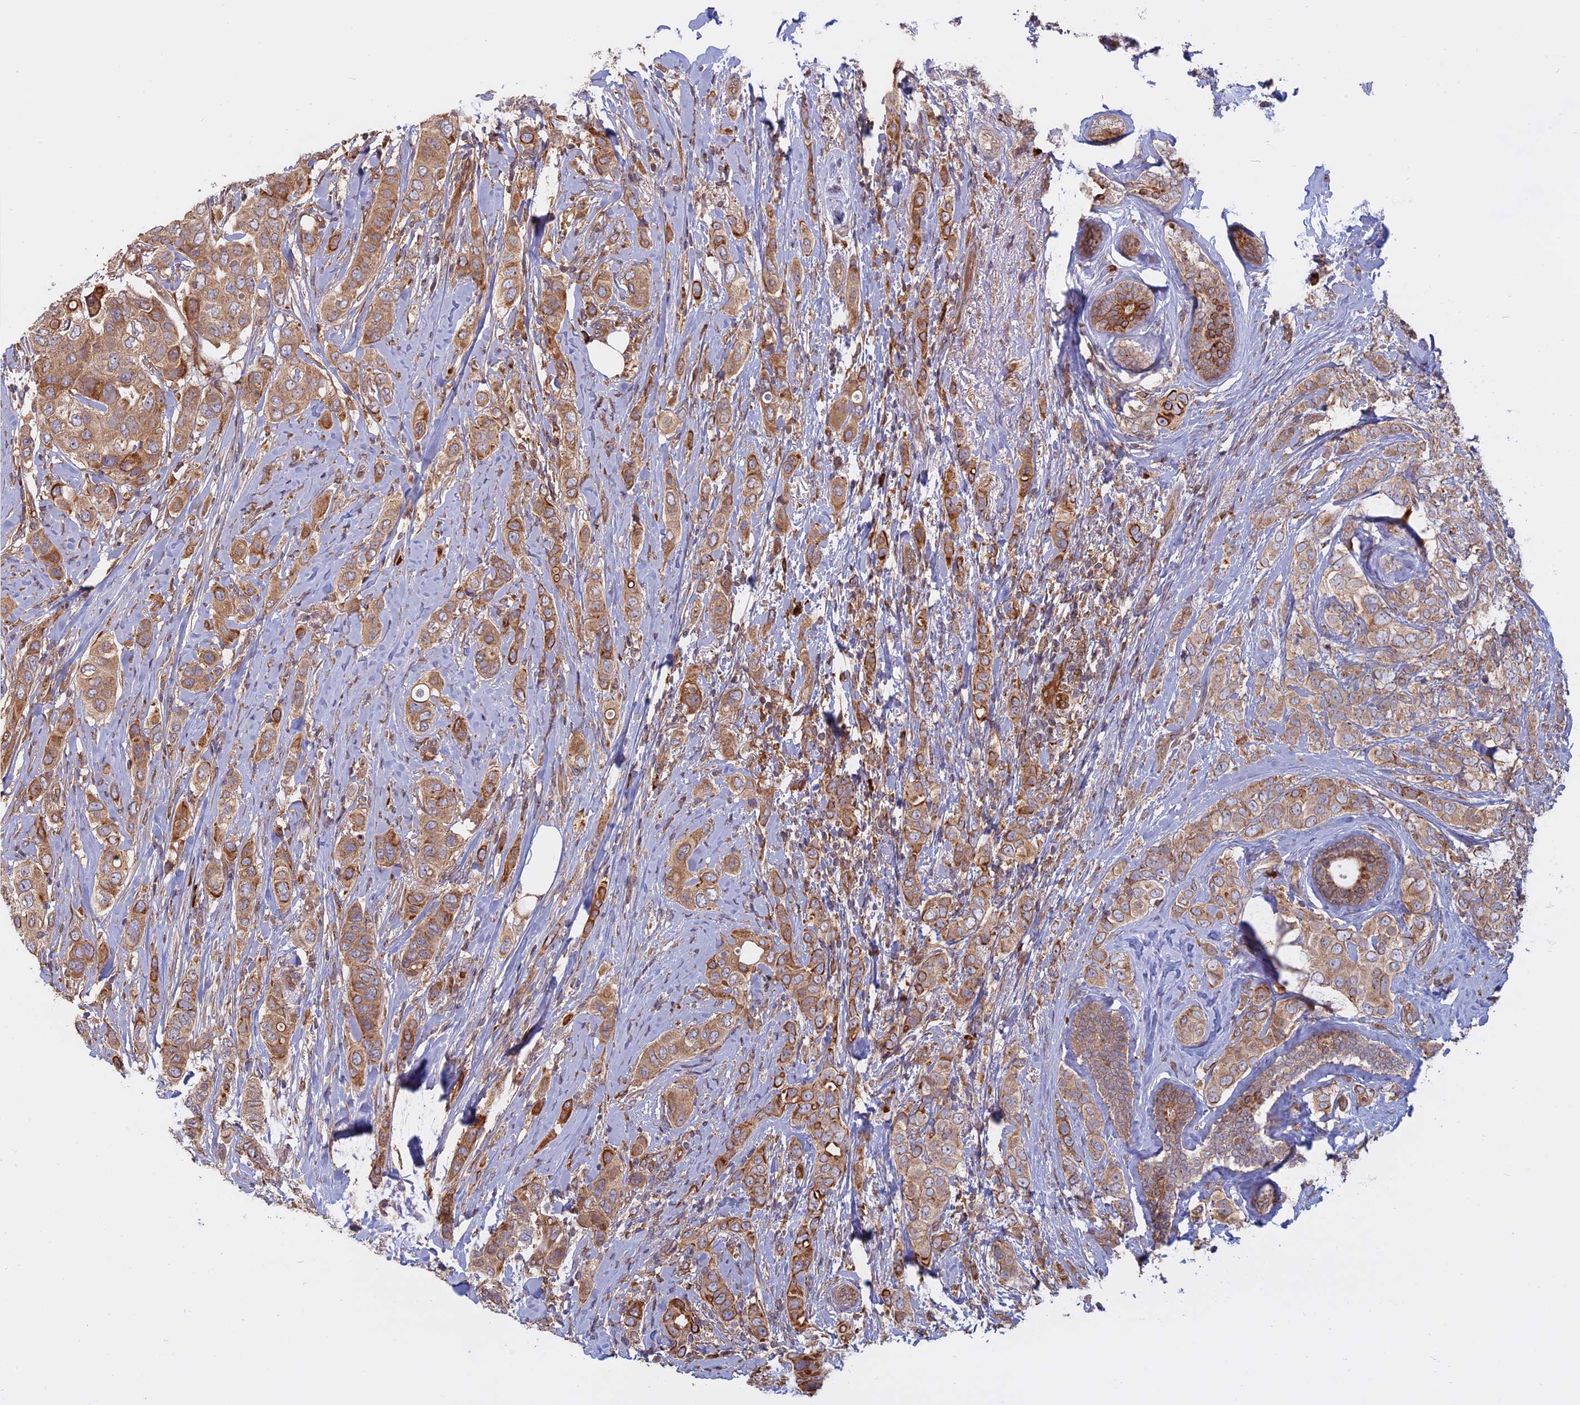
{"staining": {"intensity": "moderate", "quantity": ">75%", "location": "cytoplasmic/membranous"}, "tissue": "breast cancer", "cell_type": "Tumor cells", "image_type": "cancer", "snomed": [{"axis": "morphology", "description": "Lobular carcinoma"}, {"axis": "topography", "description": "Breast"}], "caption": "Moderate cytoplasmic/membranous protein staining is present in approximately >75% of tumor cells in breast cancer.", "gene": "TMEM208", "patient": {"sex": "female", "age": 51}}